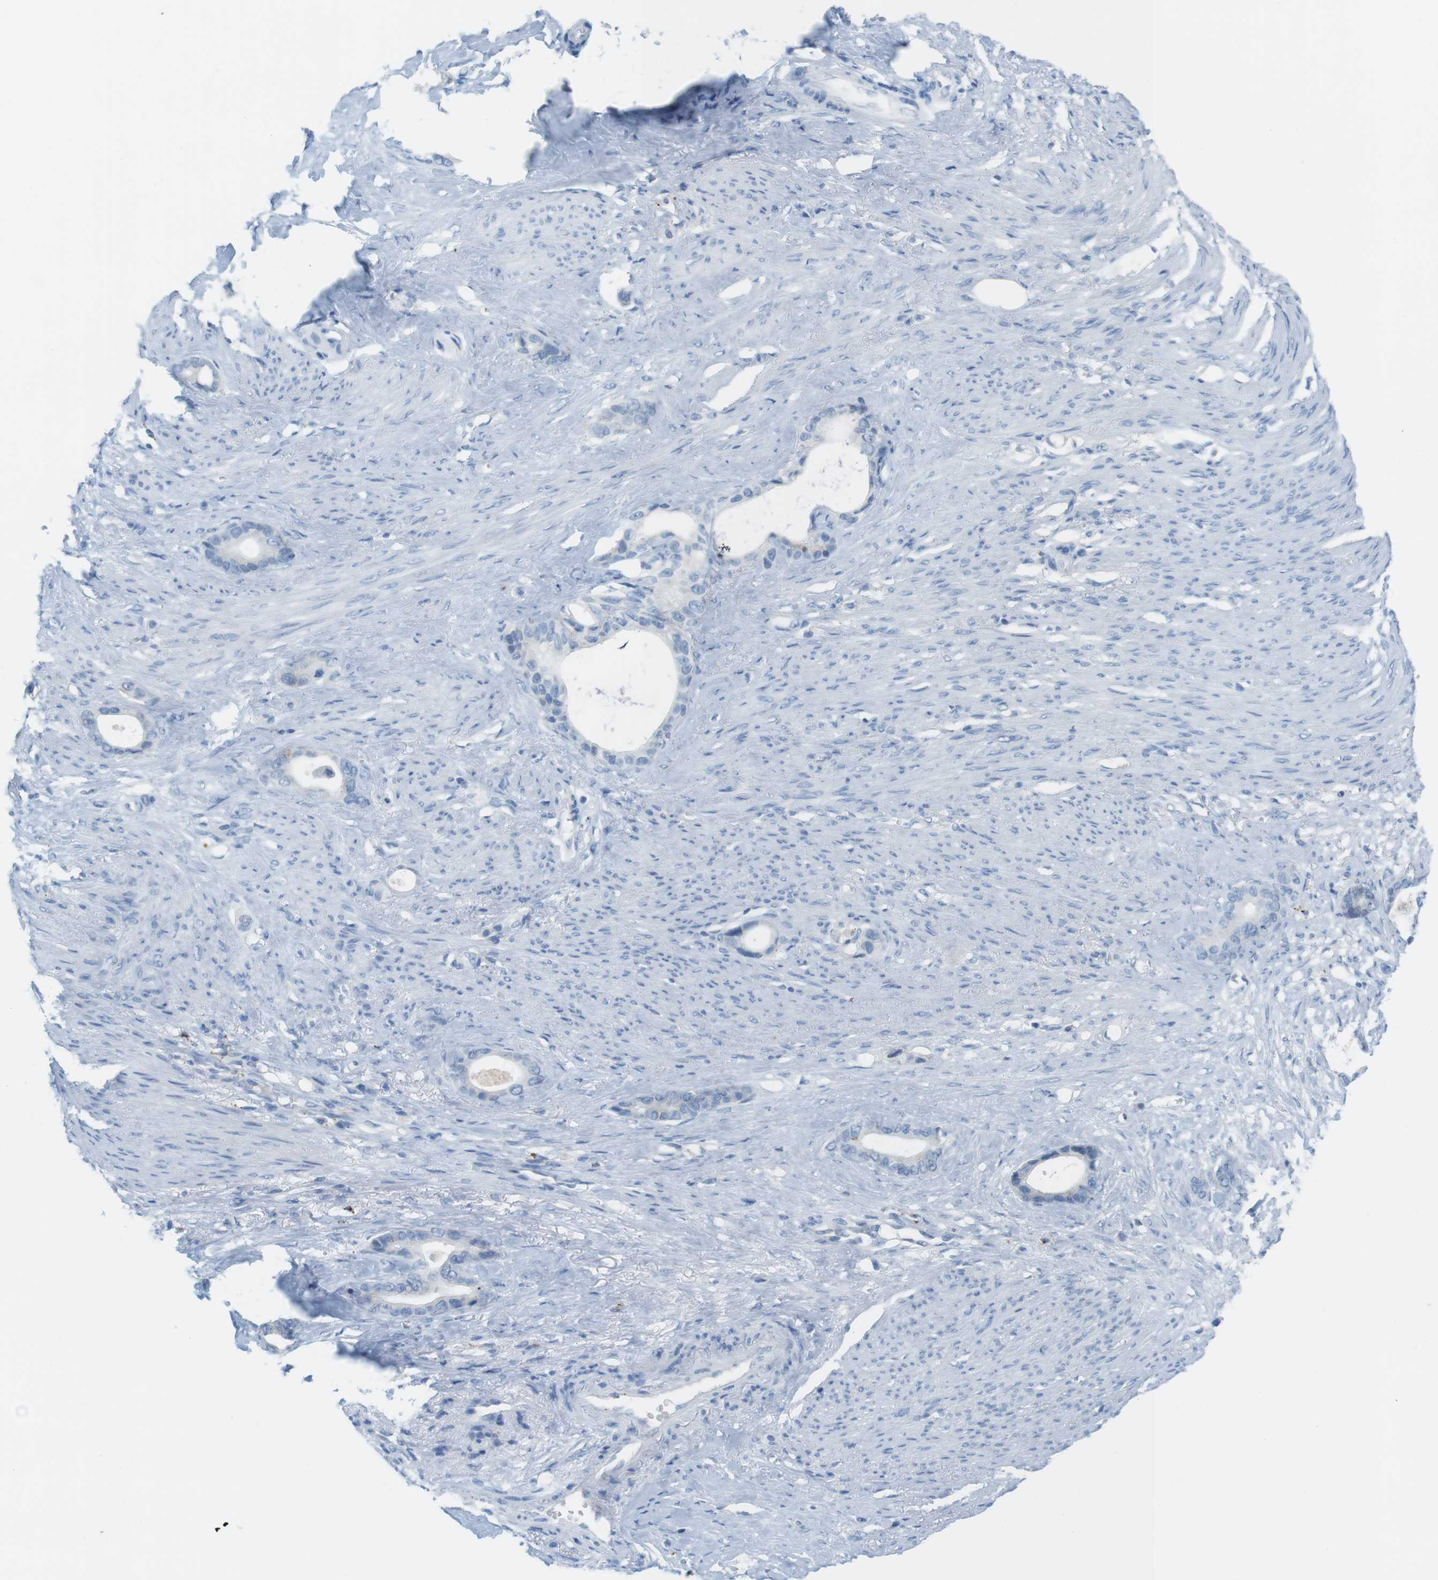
{"staining": {"intensity": "negative", "quantity": "none", "location": "none"}, "tissue": "stomach cancer", "cell_type": "Tumor cells", "image_type": "cancer", "snomed": [{"axis": "morphology", "description": "Adenocarcinoma, NOS"}, {"axis": "topography", "description": "Stomach"}], "caption": "The IHC histopathology image has no significant expression in tumor cells of stomach cancer (adenocarcinoma) tissue.", "gene": "YIPF1", "patient": {"sex": "female", "age": 75}}